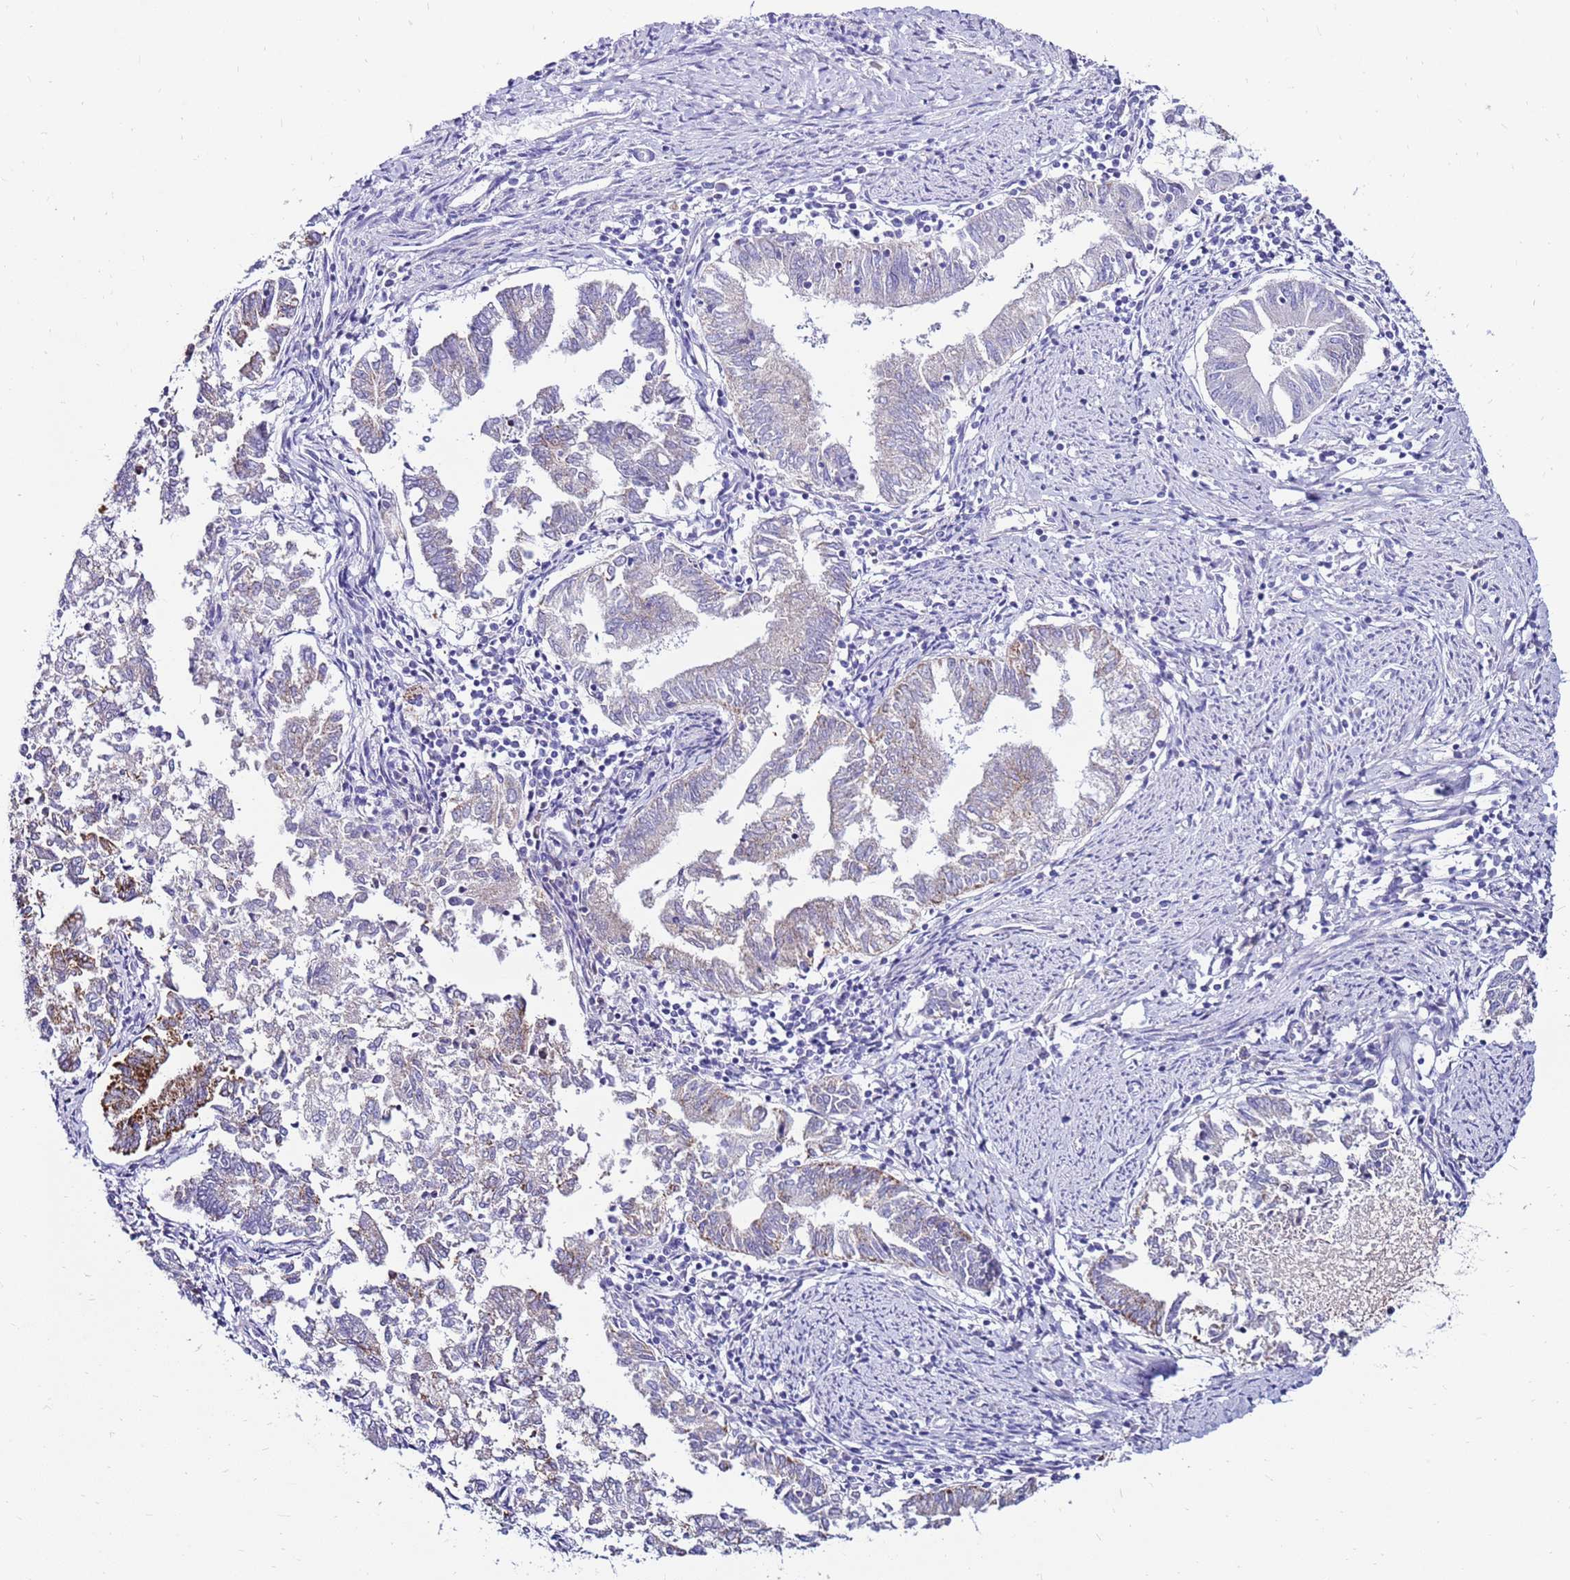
{"staining": {"intensity": "negative", "quantity": "none", "location": "none"}, "tissue": "endometrial cancer", "cell_type": "Tumor cells", "image_type": "cancer", "snomed": [{"axis": "morphology", "description": "Adenocarcinoma, NOS"}, {"axis": "topography", "description": "Endometrium"}], "caption": "IHC of human endometrial adenocarcinoma displays no positivity in tumor cells.", "gene": "IGF1R", "patient": {"sex": "female", "age": 79}}